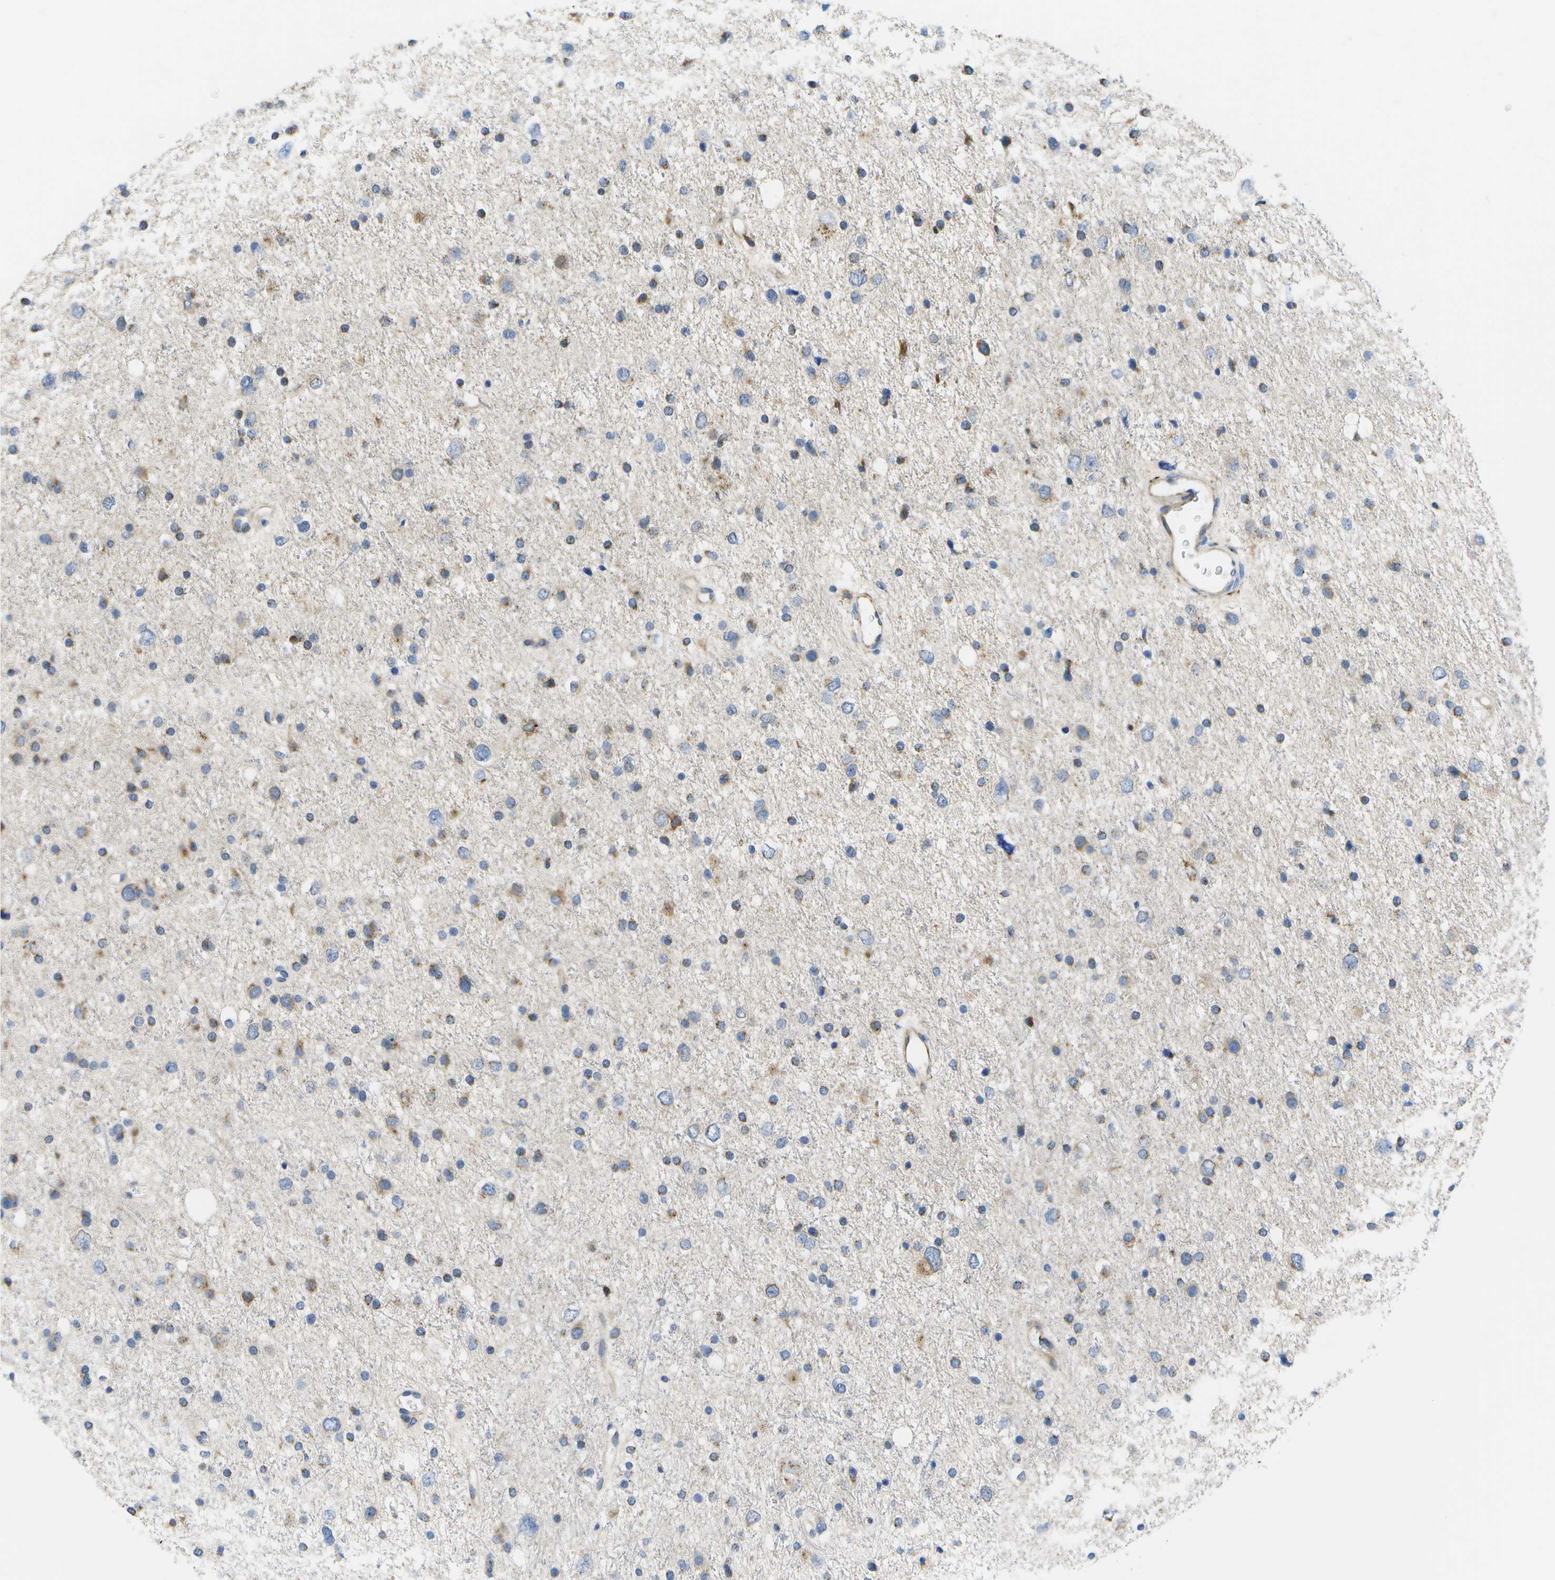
{"staining": {"intensity": "moderate", "quantity": "<25%", "location": "cytoplasmic/membranous"}, "tissue": "glioma", "cell_type": "Tumor cells", "image_type": "cancer", "snomed": [{"axis": "morphology", "description": "Glioma, malignant, Low grade"}, {"axis": "topography", "description": "Brain"}], "caption": "Human glioma stained for a protein (brown) reveals moderate cytoplasmic/membranous positive positivity in approximately <25% of tumor cells.", "gene": "ZDHHC17", "patient": {"sex": "female", "age": 37}}